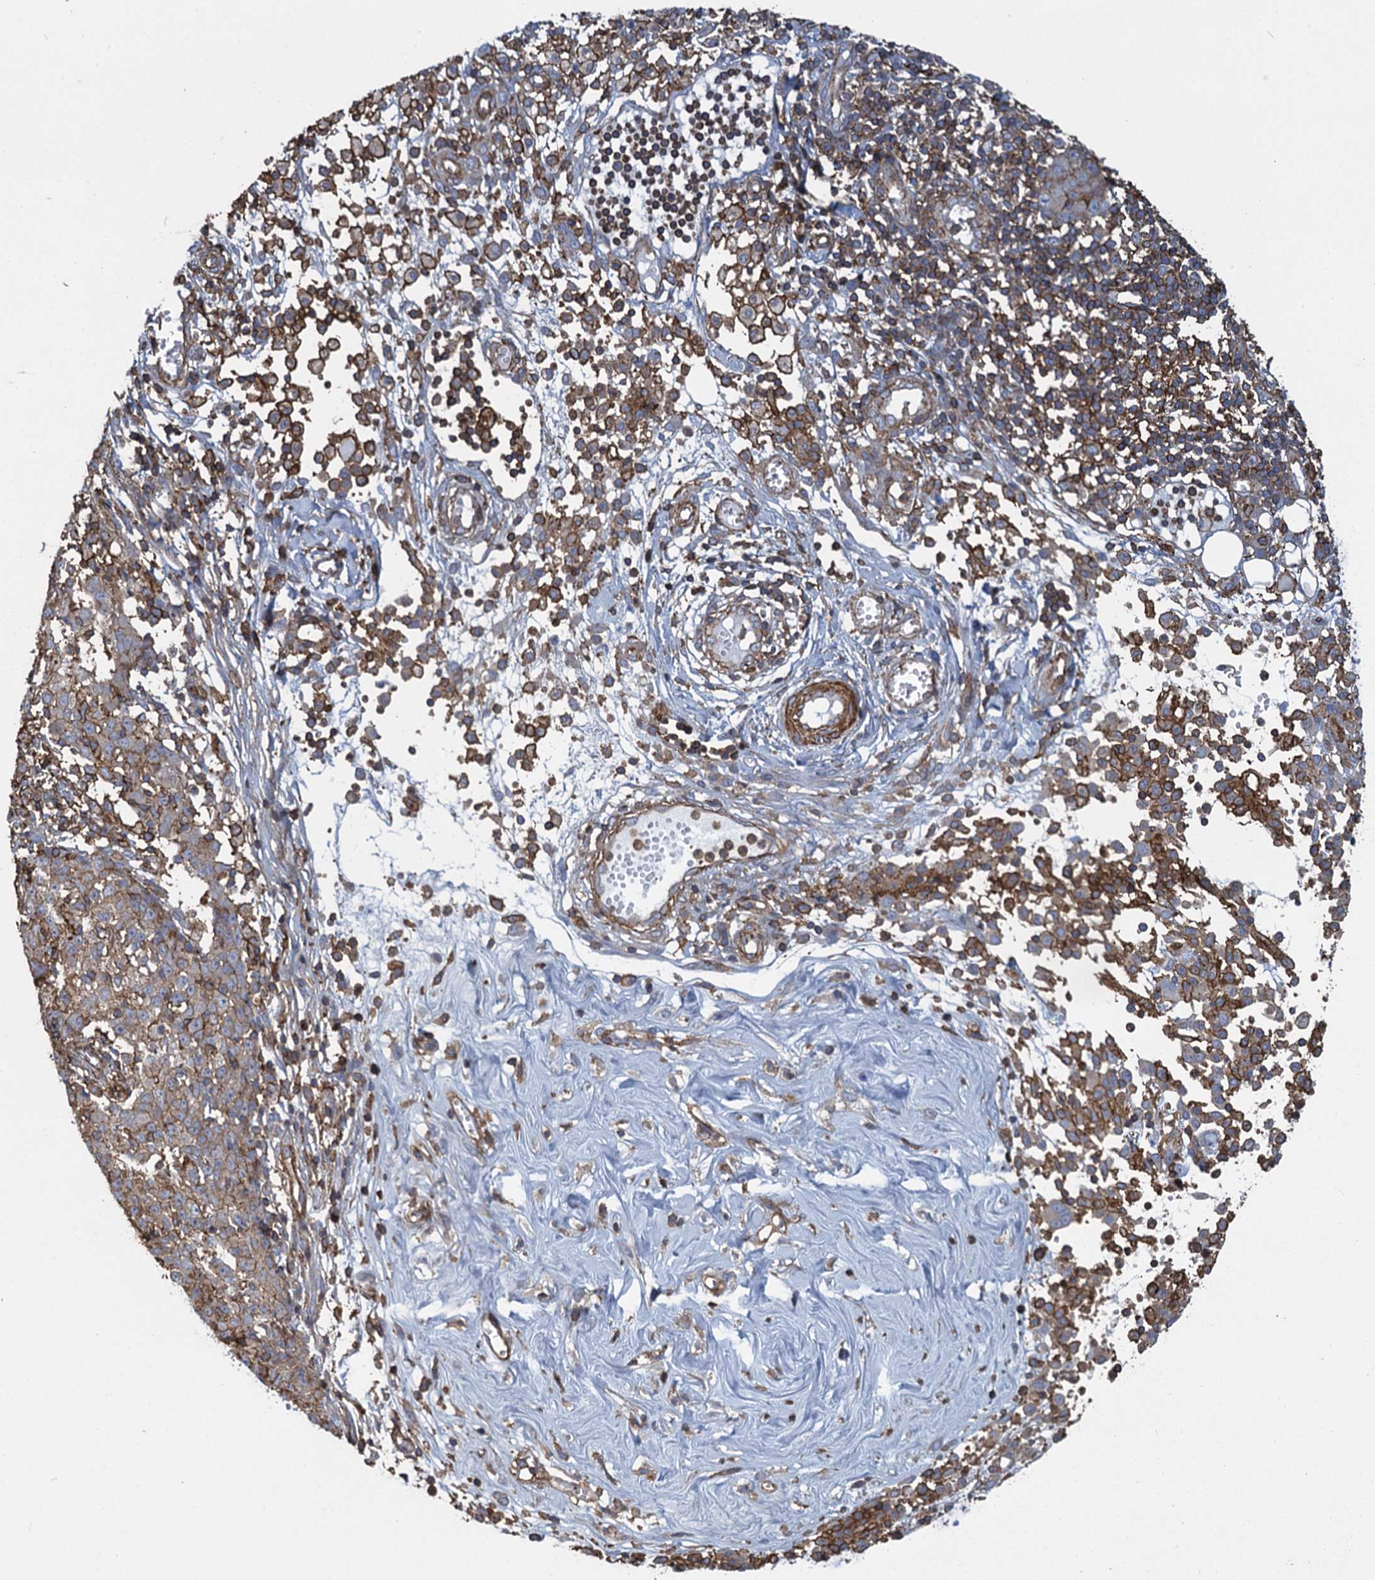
{"staining": {"intensity": "moderate", "quantity": "25%-75%", "location": "cytoplasmic/membranous"}, "tissue": "ovarian cancer", "cell_type": "Tumor cells", "image_type": "cancer", "snomed": [{"axis": "morphology", "description": "Carcinoma, endometroid"}, {"axis": "topography", "description": "Ovary"}], "caption": "There is medium levels of moderate cytoplasmic/membranous expression in tumor cells of ovarian cancer, as demonstrated by immunohistochemical staining (brown color).", "gene": "PROSER2", "patient": {"sex": "female", "age": 42}}